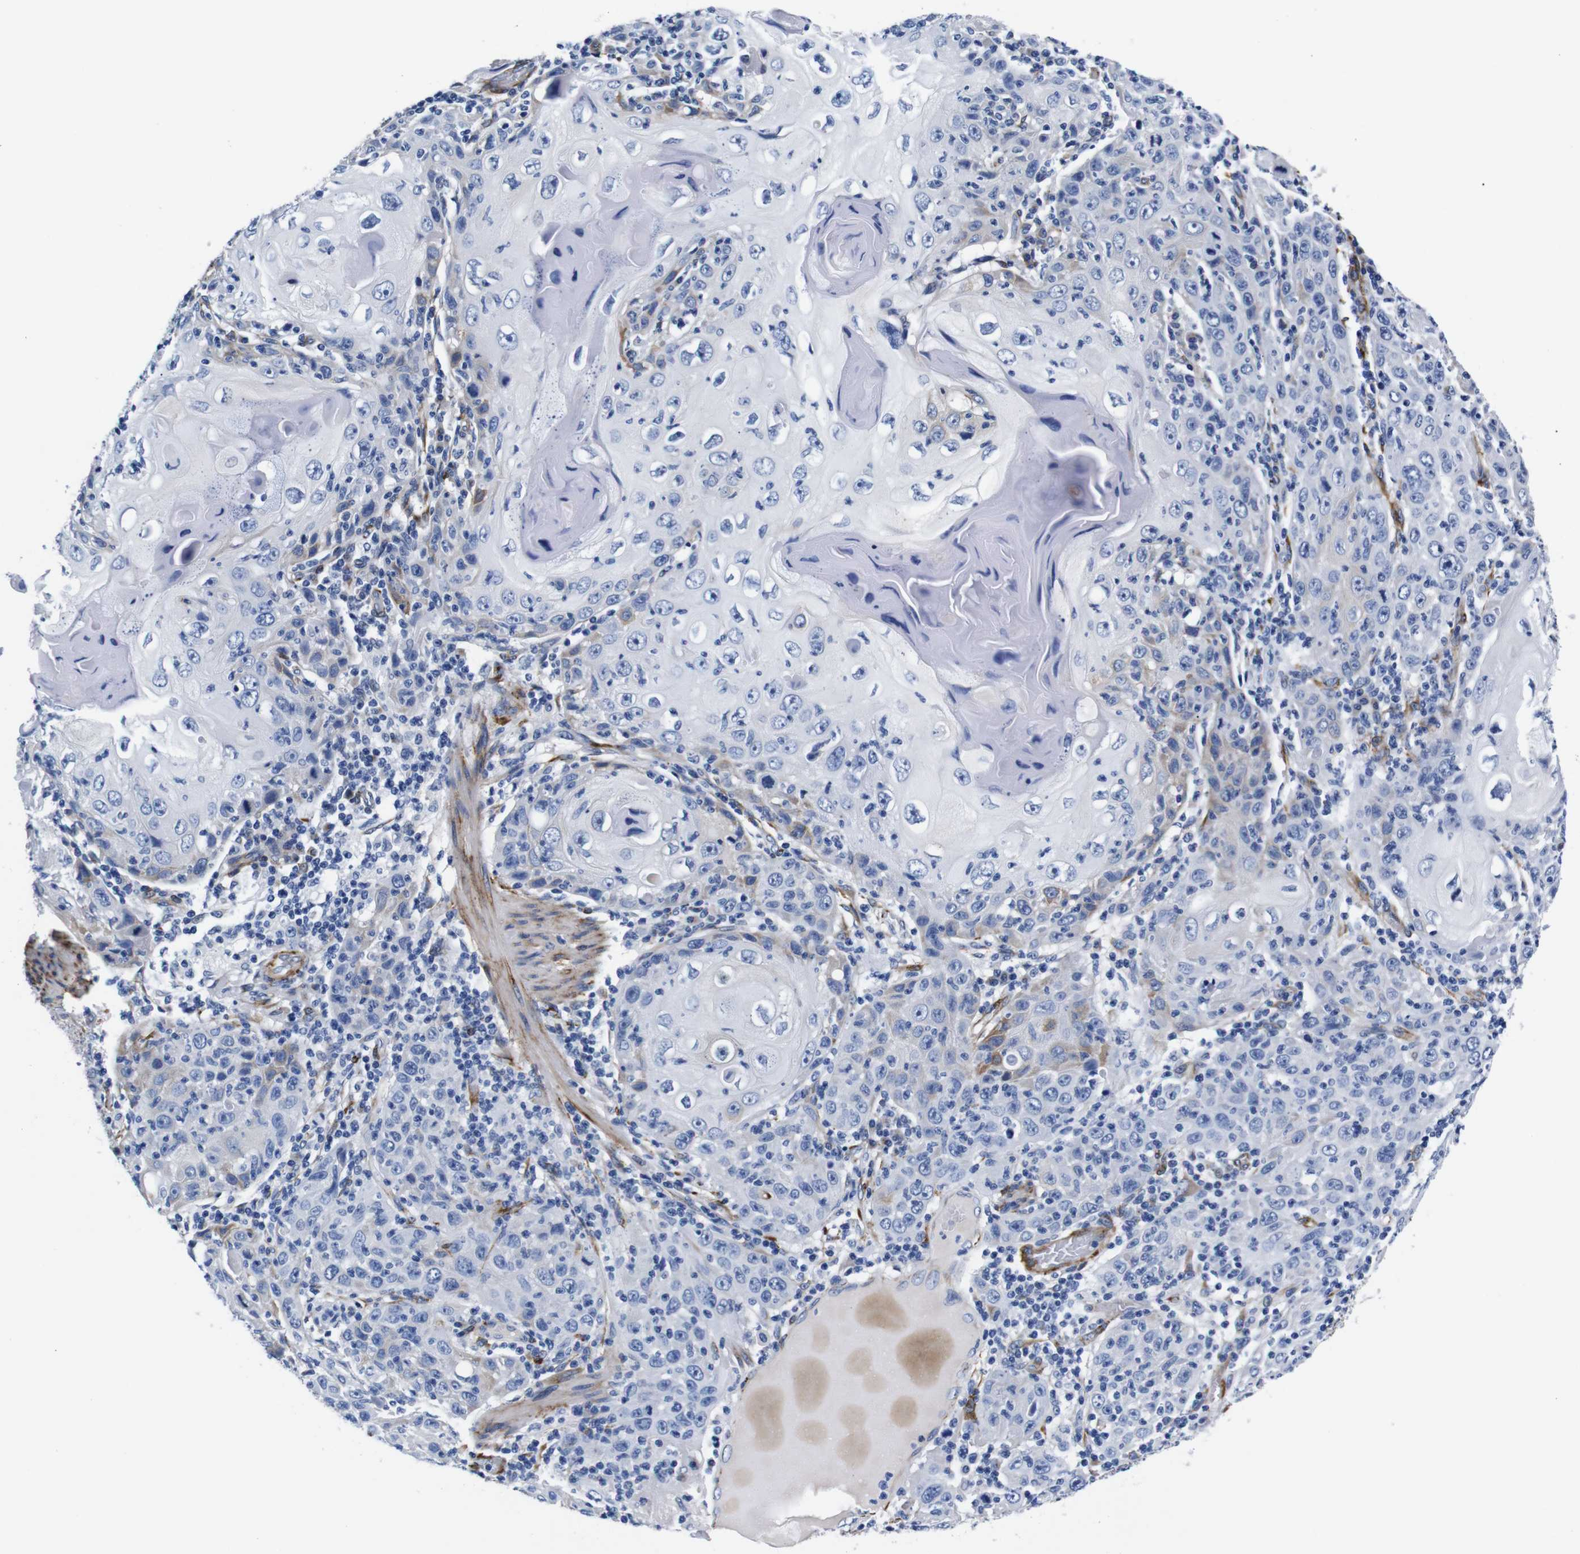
{"staining": {"intensity": "negative", "quantity": "none", "location": "none"}, "tissue": "skin cancer", "cell_type": "Tumor cells", "image_type": "cancer", "snomed": [{"axis": "morphology", "description": "Squamous cell carcinoma, NOS"}, {"axis": "topography", "description": "Skin"}], "caption": "Immunohistochemistry (IHC) of skin cancer (squamous cell carcinoma) demonstrates no expression in tumor cells.", "gene": "LRIG1", "patient": {"sex": "female", "age": 88}}